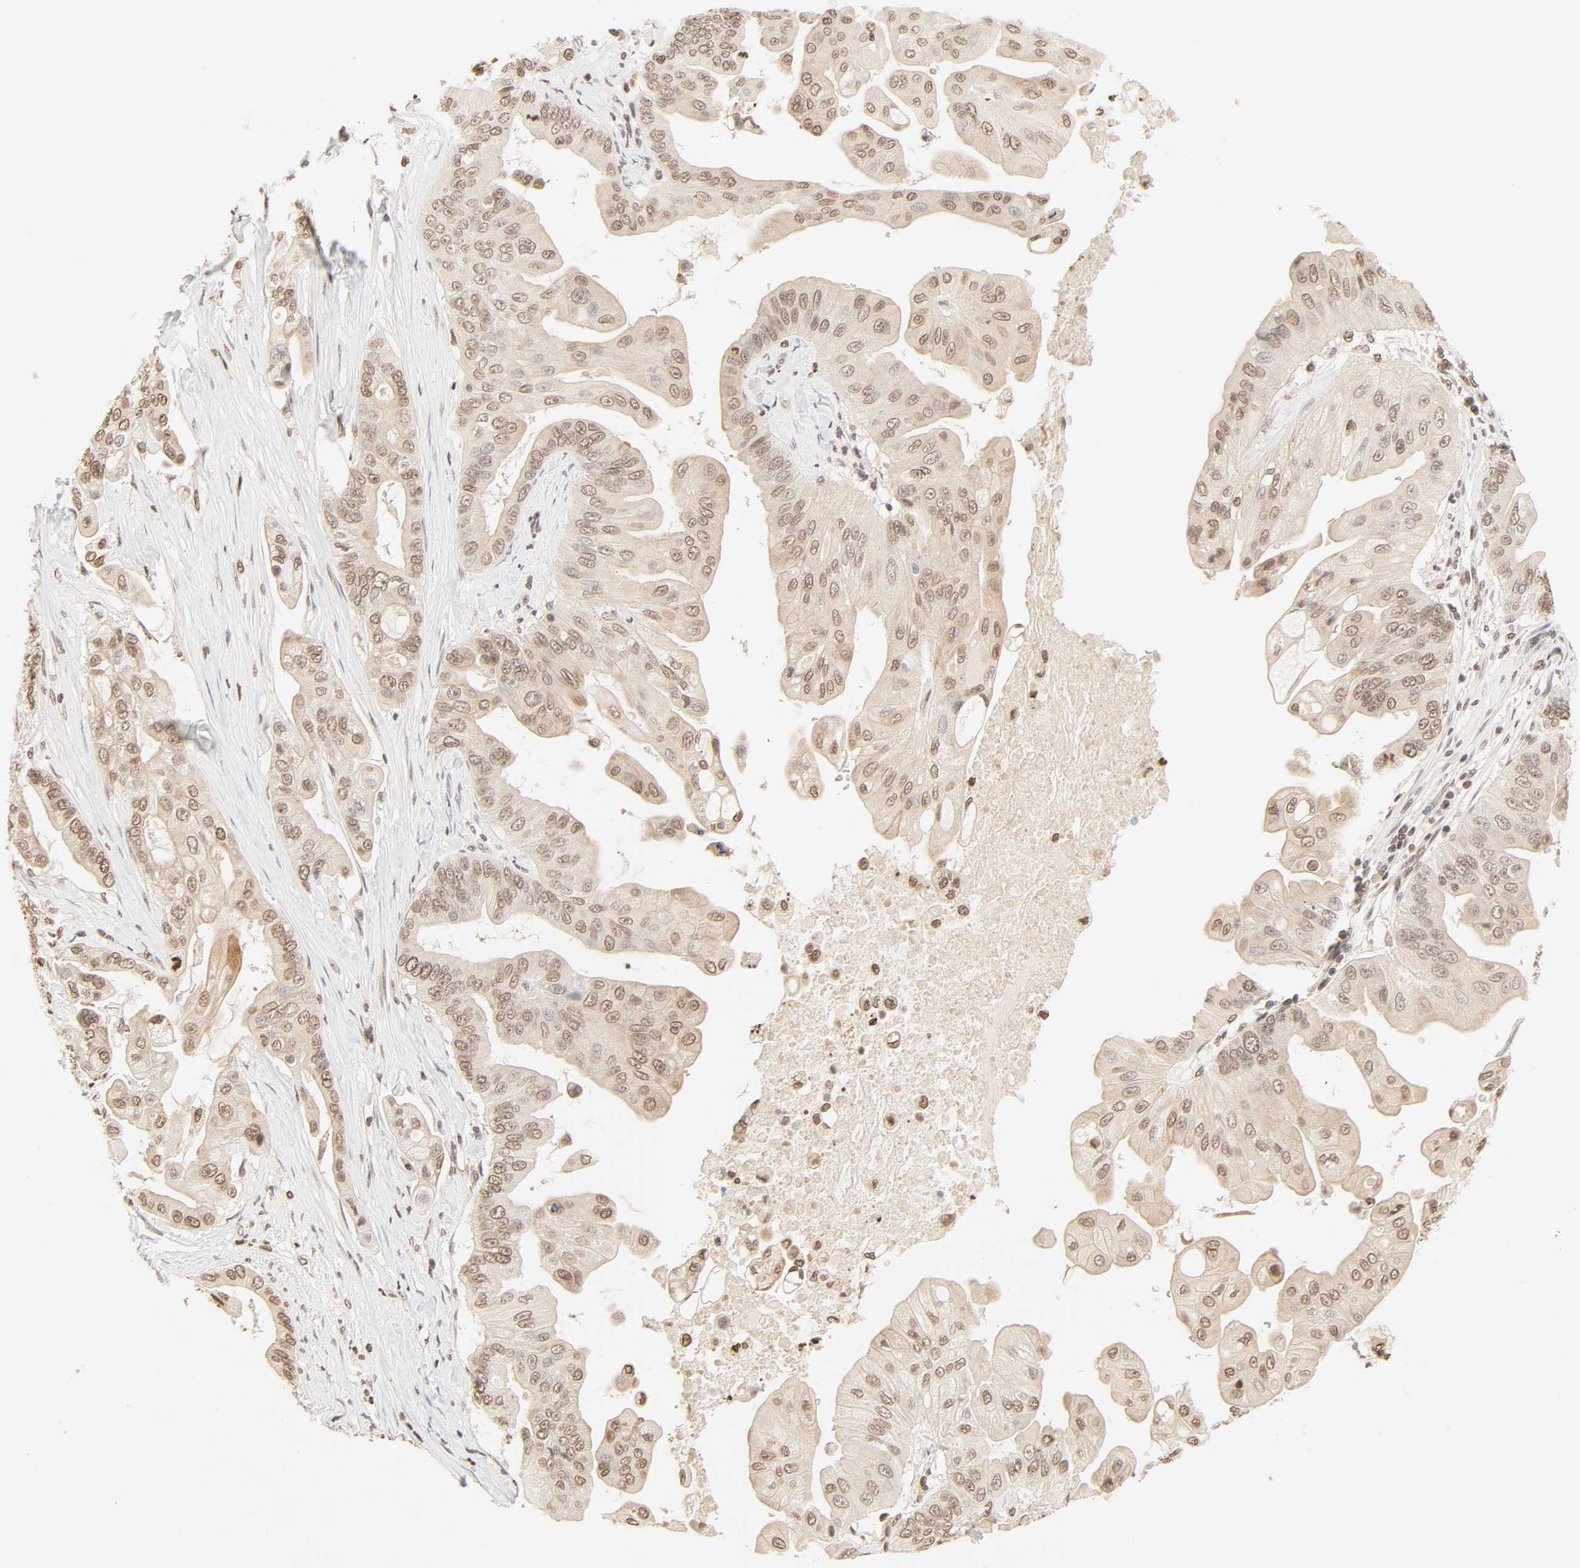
{"staining": {"intensity": "moderate", "quantity": ">75%", "location": "cytoplasmic/membranous,nuclear"}, "tissue": "pancreatic cancer", "cell_type": "Tumor cells", "image_type": "cancer", "snomed": [{"axis": "morphology", "description": "Adenocarcinoma, NOS"}, {"axis": "topography", "description": "Pancreas"}], "caption": "Immunohistochemical staining of adenocarcinoma (pancreatic) reveals medium levels of moderate cytoplasmic/membranous and nuclear protein positivity in about >75% of tumor cells.", "gene": "TBL1X", "patient": {"sex": "female", "age": 75}}